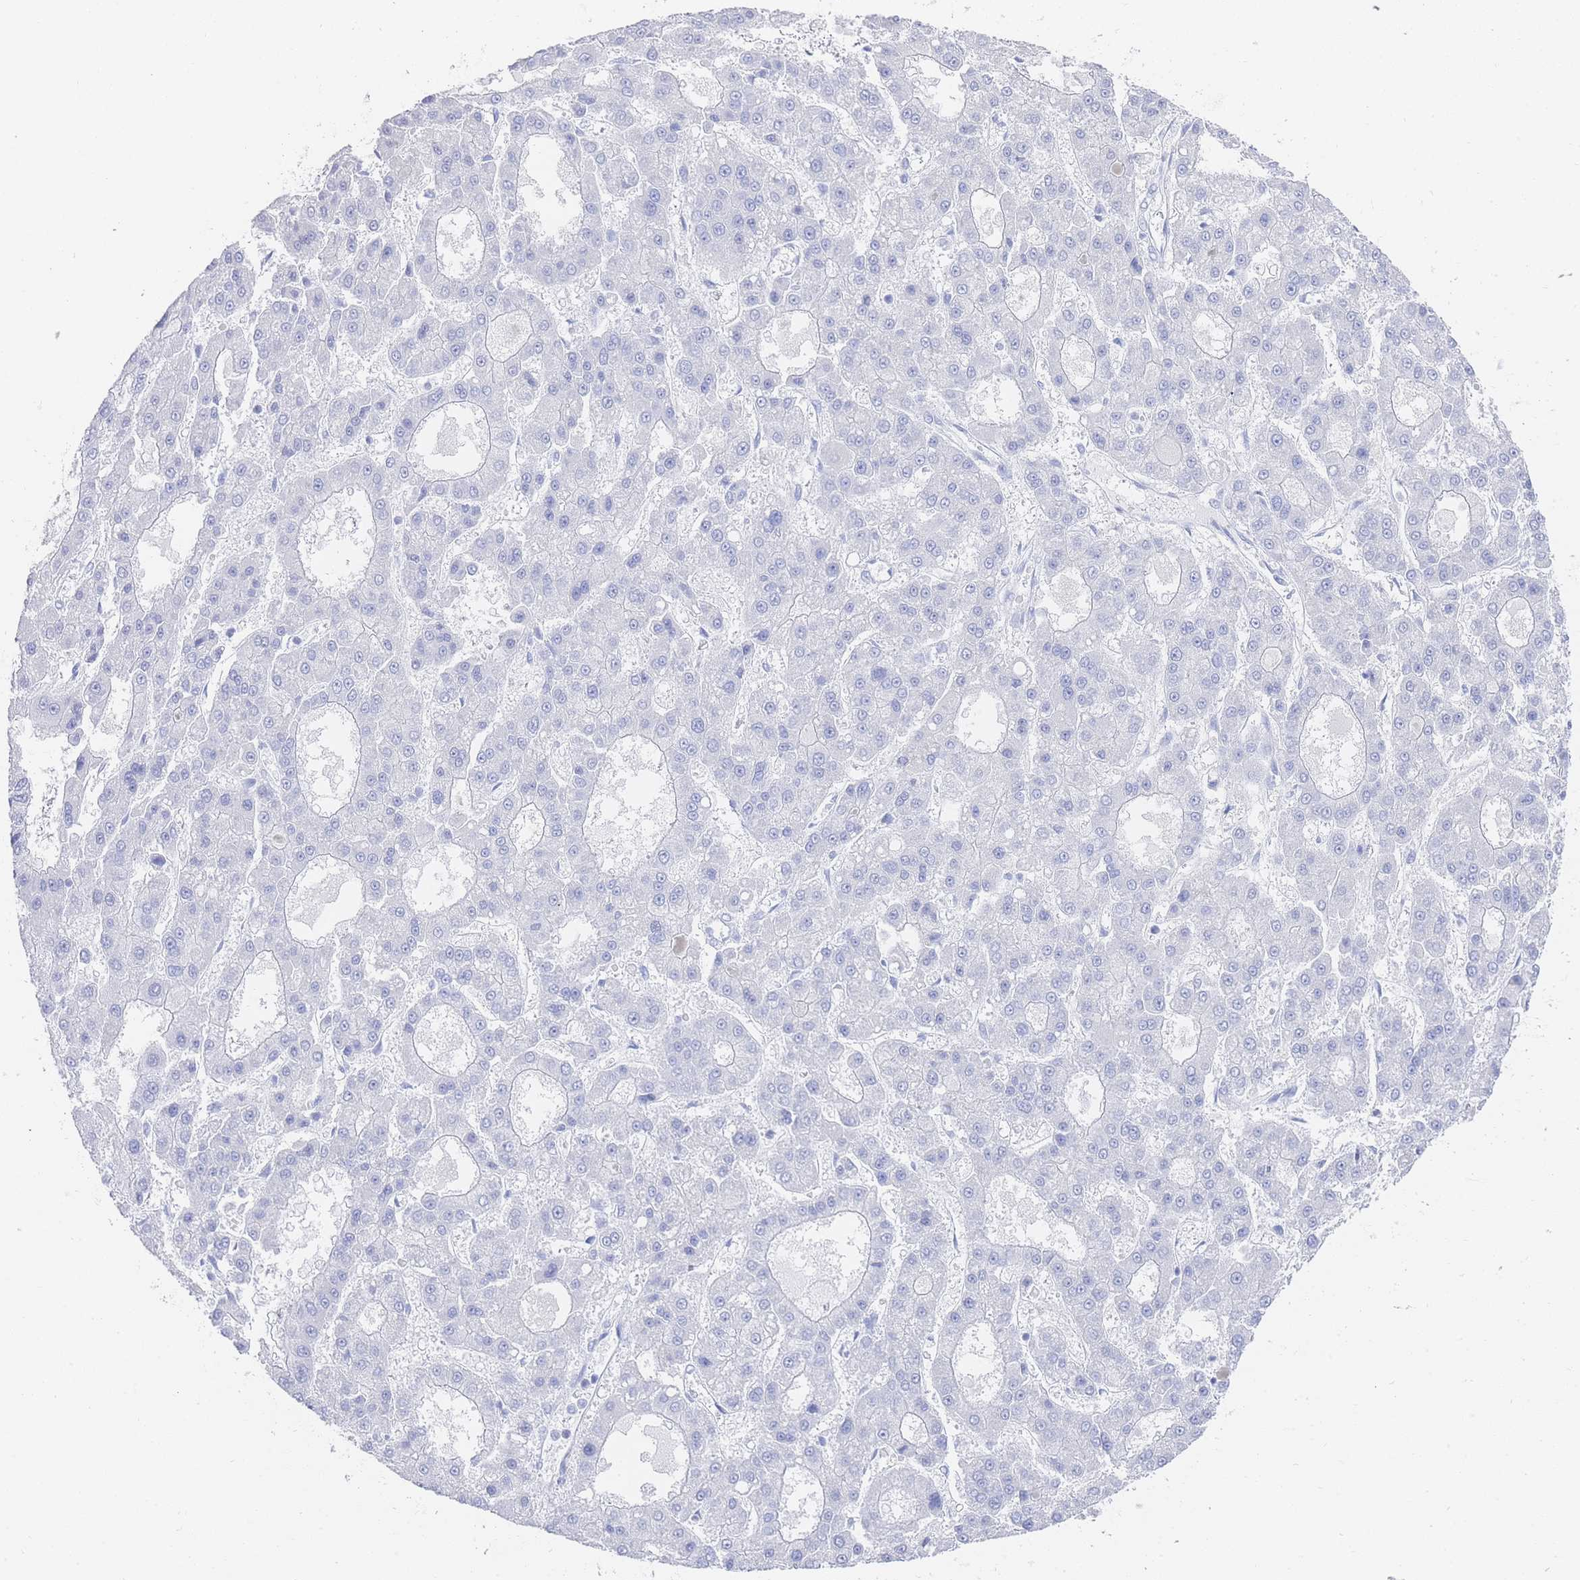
{"staining": {"intensity": "negative", "quantity": "none", "location": "none"}, "tissue": "liver cancer", "cell_type": "Tumor cells", "image_type": "cancer", "snomed": [{"axis": "morphology", "description": "Carcinoma, Hepatocellular, NOS"}, {"axis": "topography", "description": "Liver"}], "caption": "The photomicrograph reveals no staining of tumor cells in hepatocellular carcinoma (liver). Brightfield microscopy of immunohistochemistry stained with DAB (3,3'-diaminobenzidine) (brown) and hematoxylin (blue), captured at high magnification.", "gene": "LRRC37A", "patient": {"sex": "male", "age": 70}}